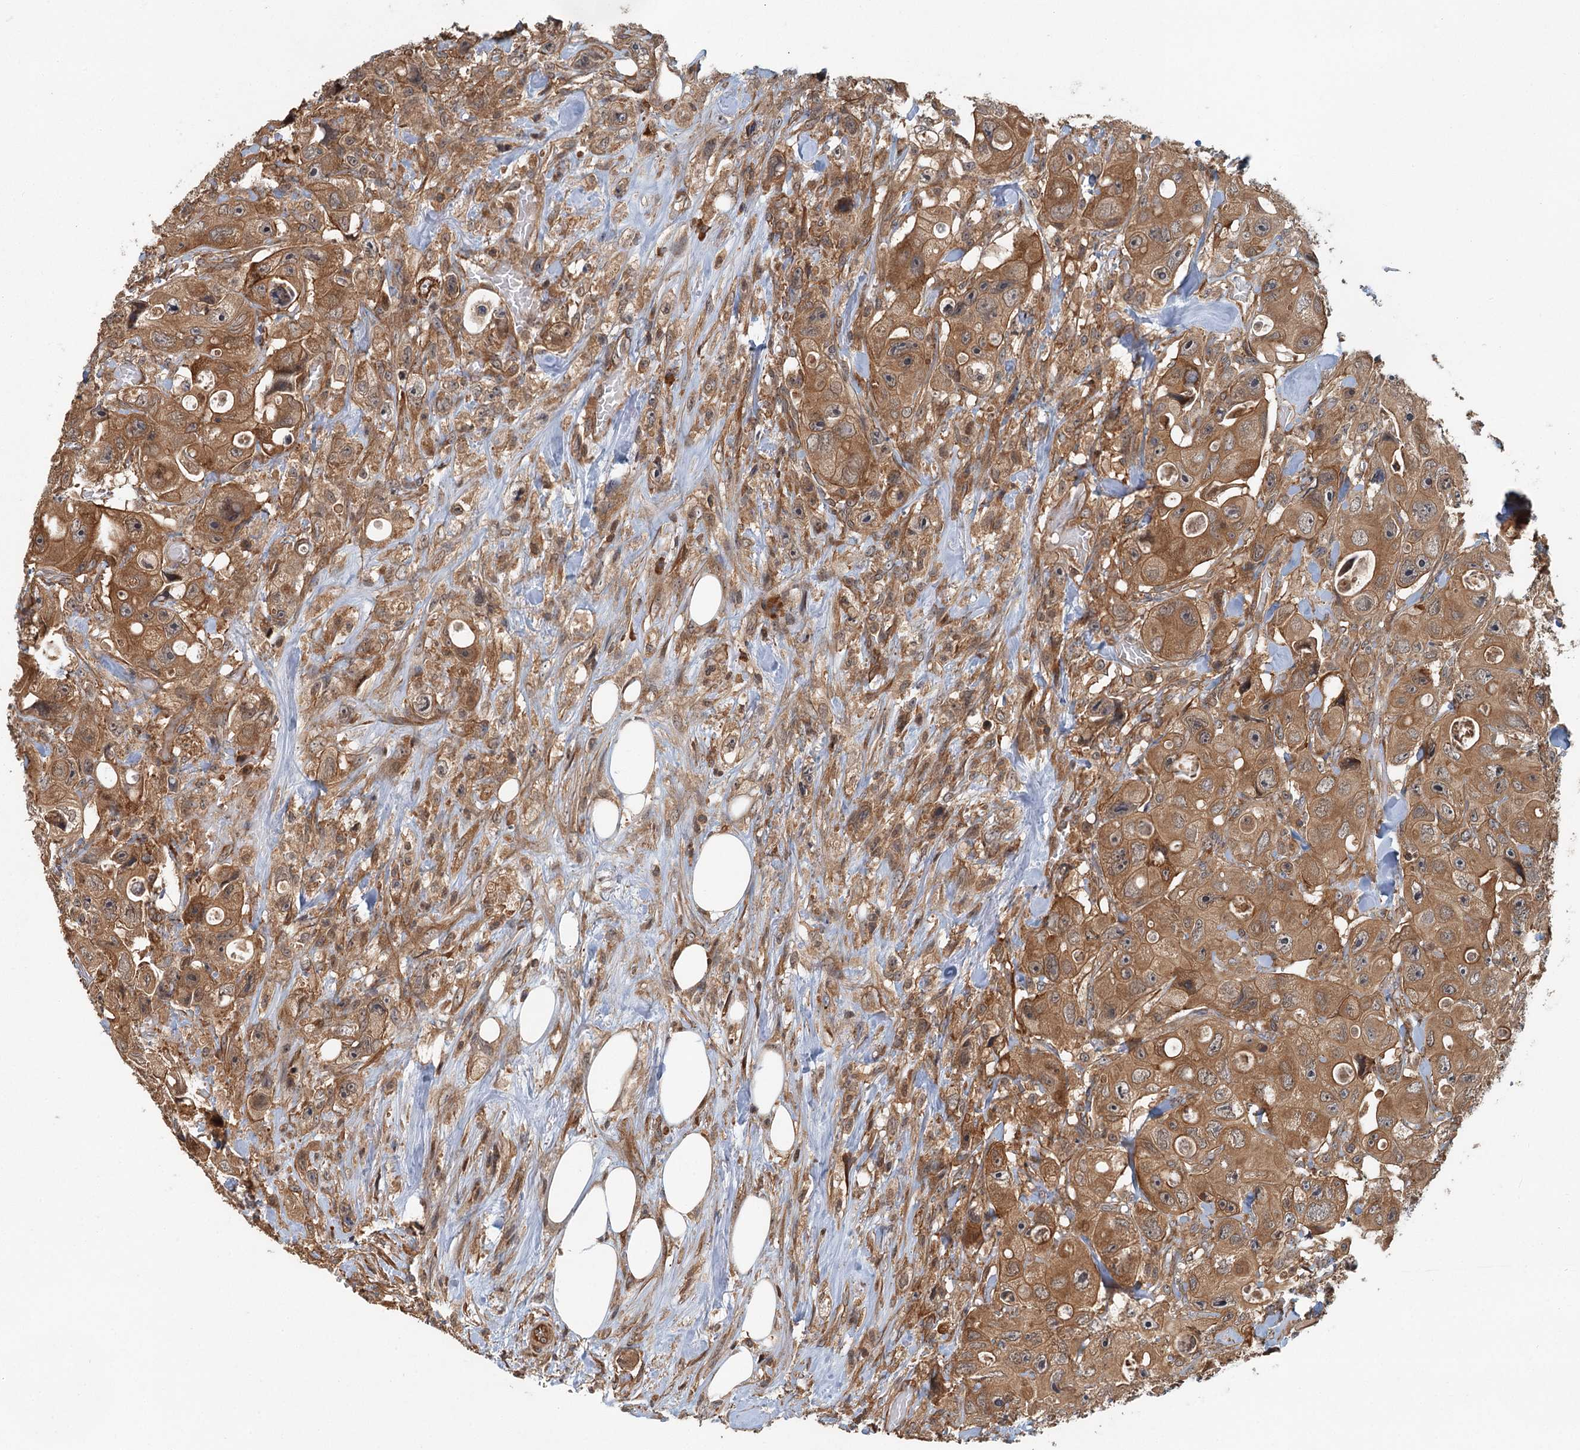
{"staining": {"intensity": "strong", "quantity": "25%-75%", "location": "cytoplasmic/membranous"}, "tissue": "colorectal cancer", "cell_type": "Tumor cells", "image_type": "cancer", "snomed": [{"axis": "morphology", "description": "Adenocarcinoma, NOS"}, {"axis": "topography", "description": "Colon"}], "caption": "An image of human adenocarcinoma (colorectal) stained for a protein reveals strong cytoplasmic/membranous brown staining in tumor cells. (IHC, brightfield microscopy, high magnification).", "gene": "ZNF527", "patient": {"sex": "female", "age": 46}}